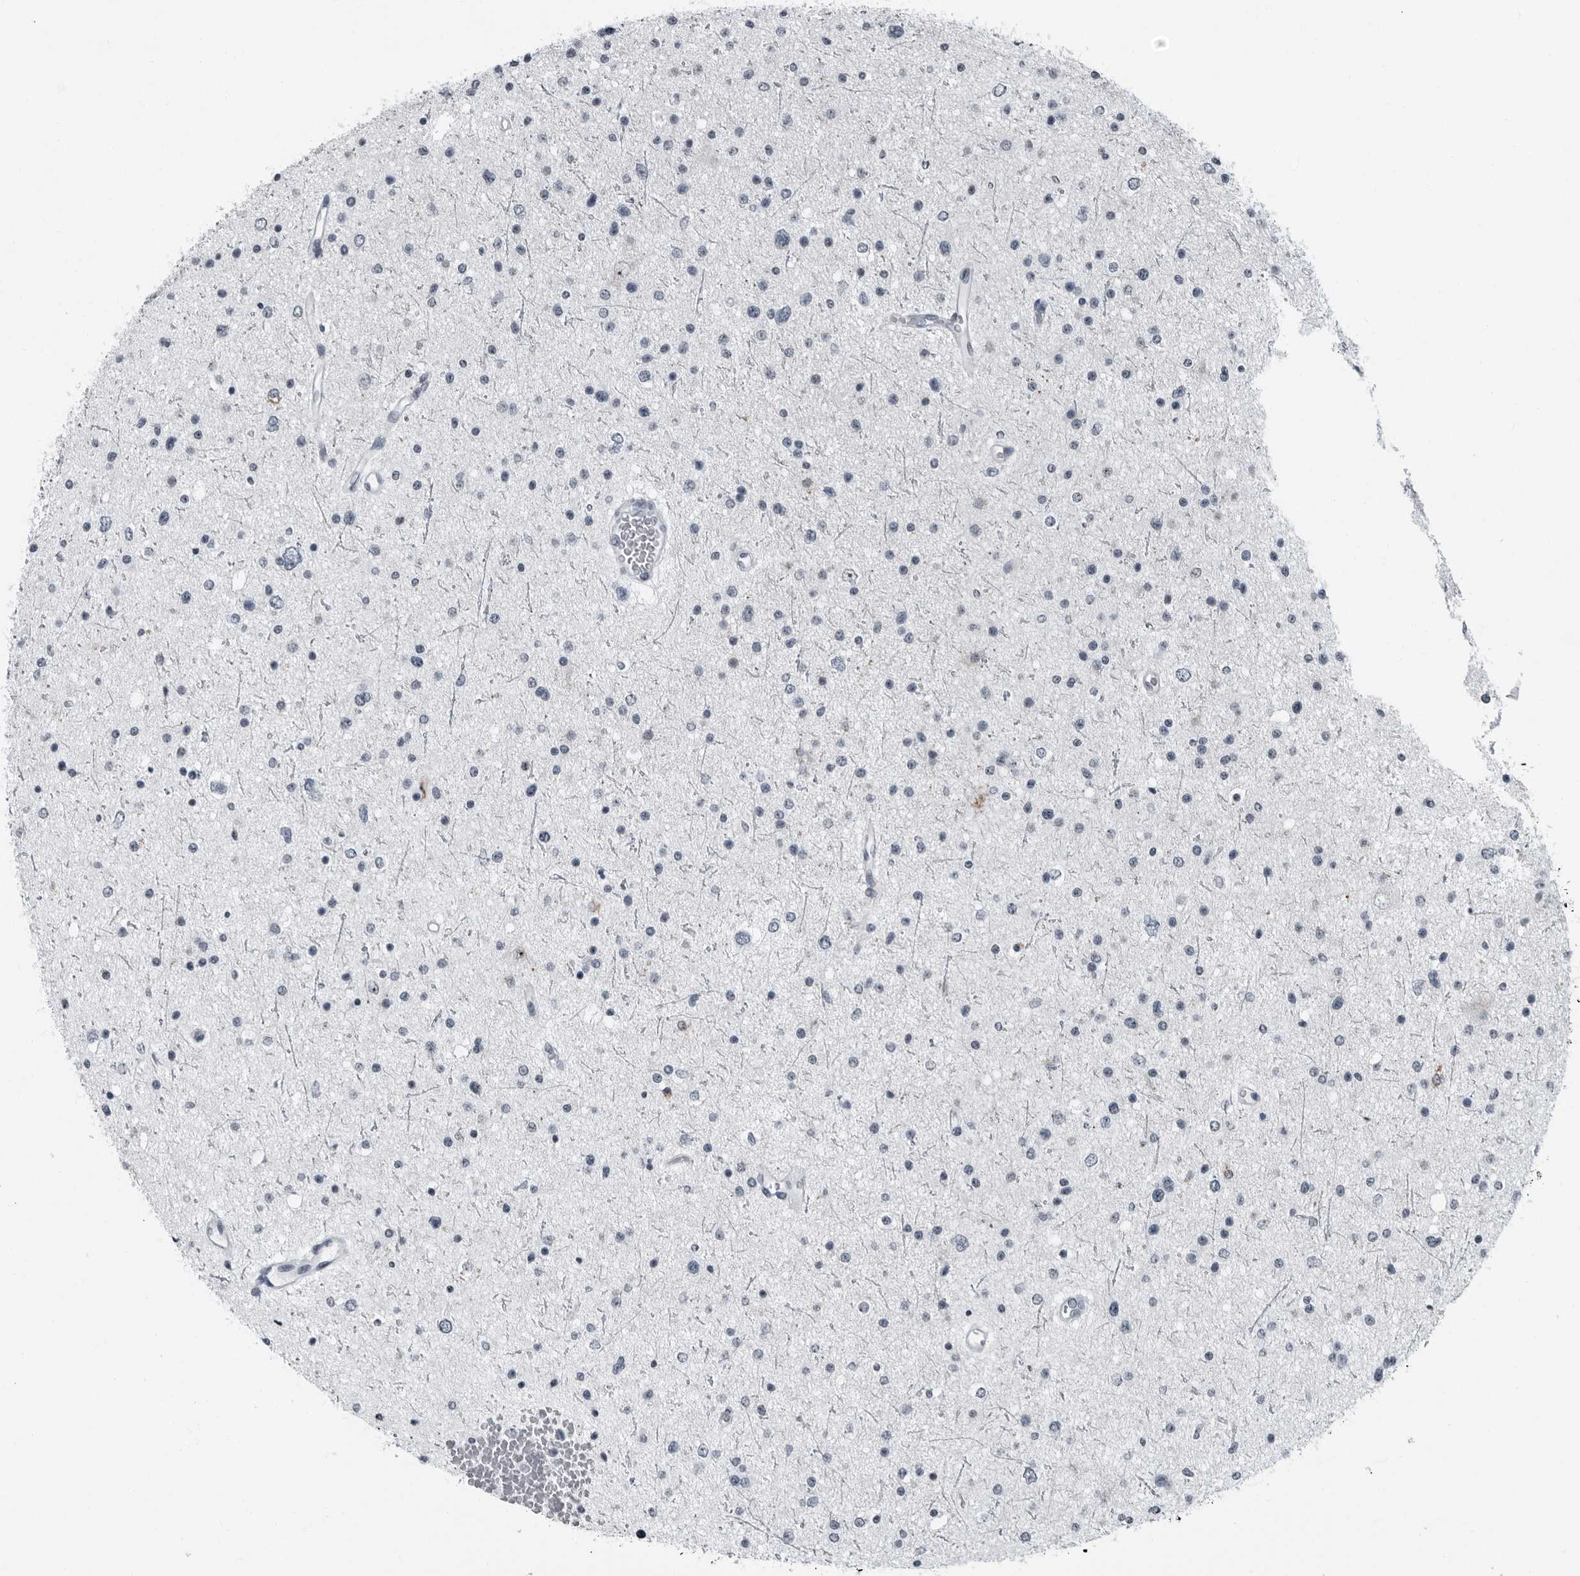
{"staining": {"intensity": "negative", "quantity": "none", "location": "none"}, "tissue": "glioma", "cell_type": "Tumor cells", "image_type": "cancer", "snomed": [{"axis": "morphology", "description": "Glioma, malignant, Low grade"}, {"axis": "topography", "description": "Brain"}], "caption": "High power microscopy photomicrograph of an immunohistochemistry histopathology image of glioma, revealing no significant expression in tumor cells.", "gene": "PDCD11", "patient": {"sex": "female", "age": 37}}